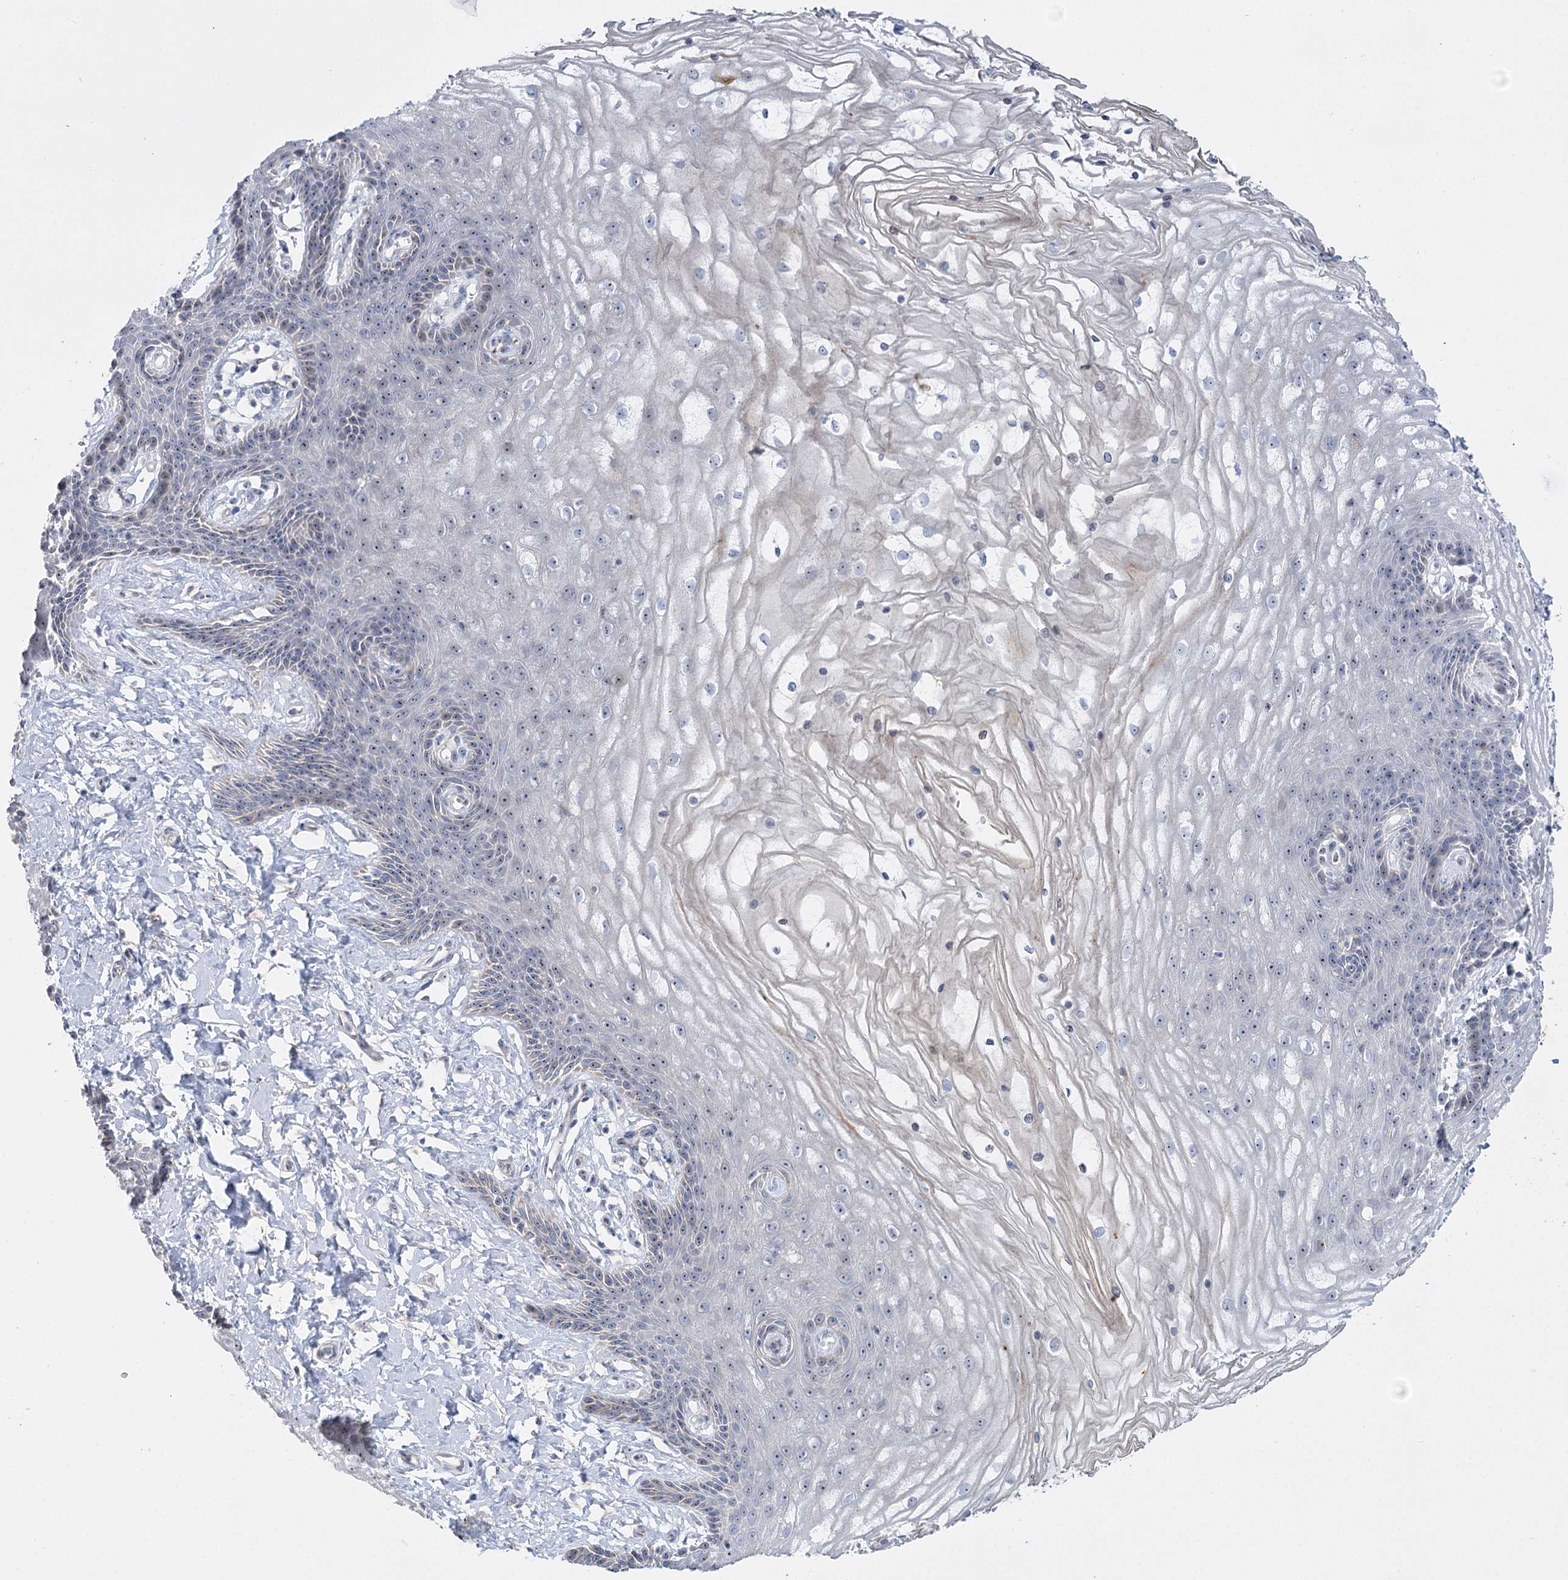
{"staining": {"intensity": "moderate", "quantity": "25%-75%", "location": "cytoplasmic/membranous,nuclear"}, "tissue": "vagina", "cell_type": "Squamous epithelial cells", "image_type": "normal", "snomed": [{"axis": "morphology", "description": "Normal tissue, NOS"}, {"axis": "topography", "description": "Vagina"}, {"axis": "topography", "description": "Cervix"}], "caption": "Immunohistochemical staining of benign vagina shows medium levels of moderate cytoplasmic/membranous,nuclear staining in approximately 25%-75% of squamous epithelial cells.", "gene": "SUOX", "patient": {"sex": "female", "age": 40}}